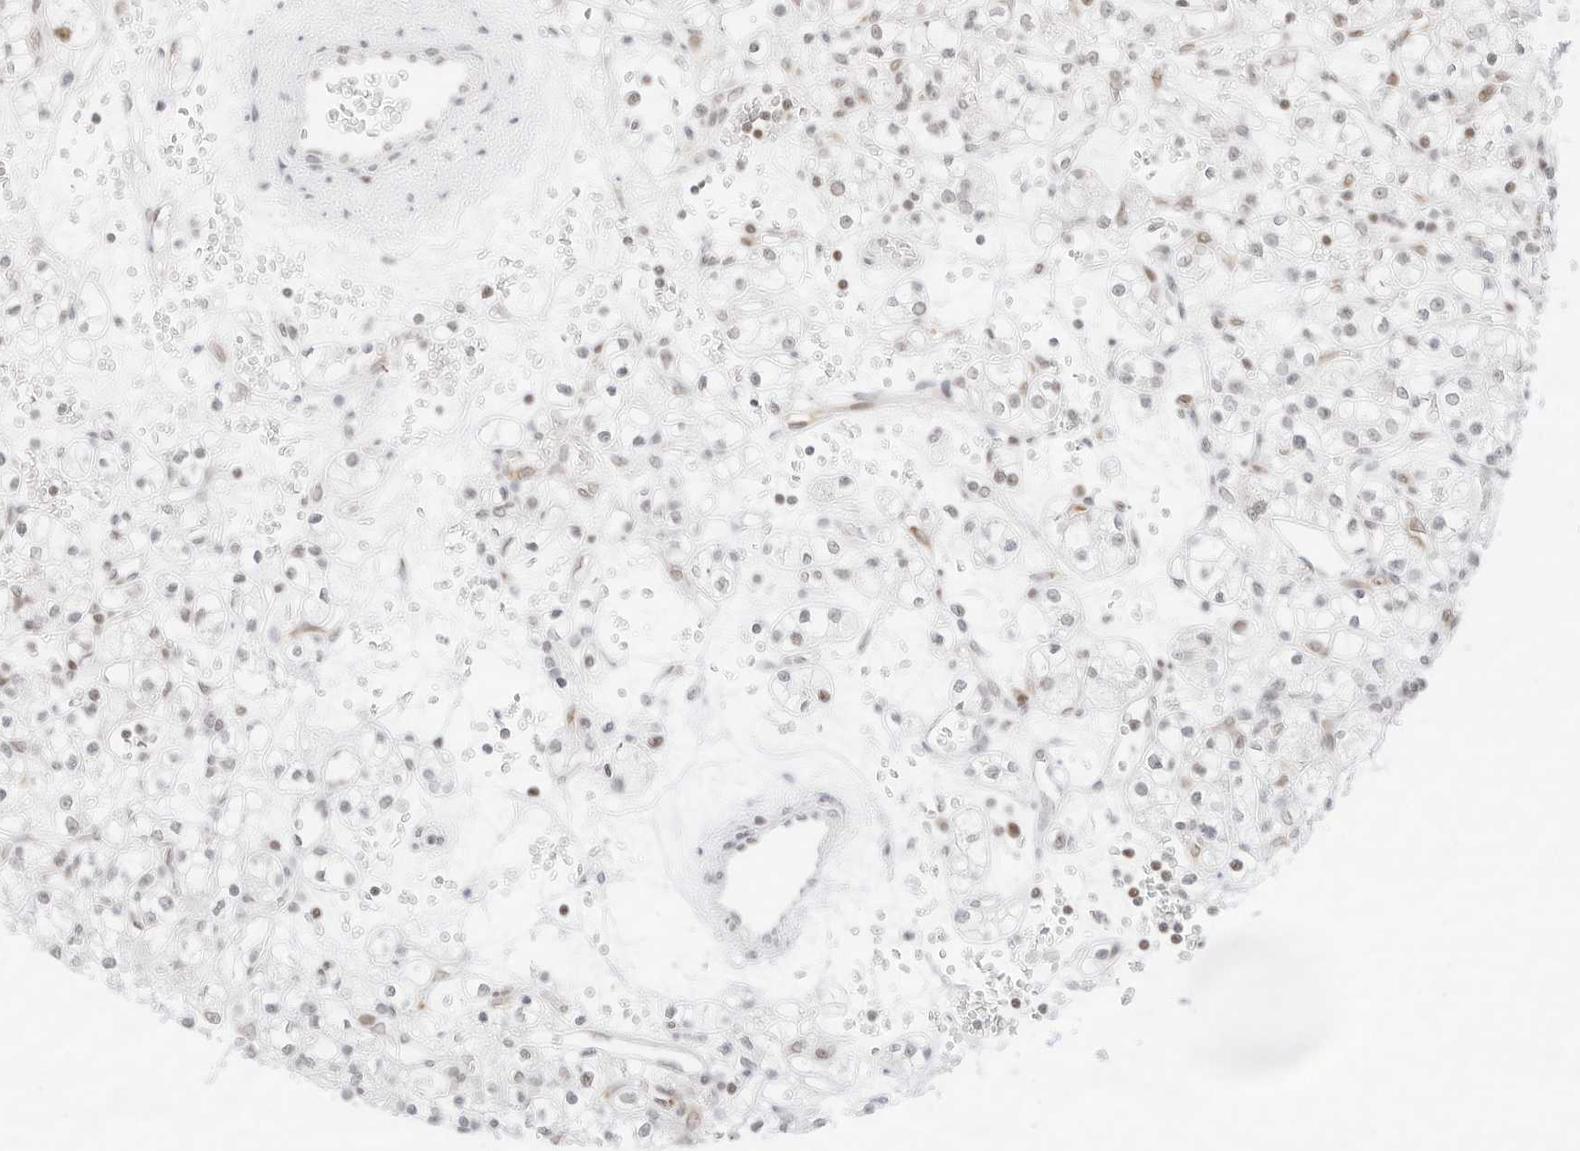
{"staining": {"intensity": "negative", "quantity": "none", "location": "none"}, "tissue": "renal cancer", "cell_type": "Tumor cells", "image_type": "cancer", "snomed": [{"axis": "morphology", "description": "Adenocarcinoma, NOS"}, {"axis": "topography", "description": "Kidney"}], "caption": "Protein analysis of renal adenocarcinoma displays no significant staining in tumor cells. (DAB immunohistochemistry with hematoxylin counter stain).", "gene": "GNAS", "patient": {"sex": "female", "age": 59}}